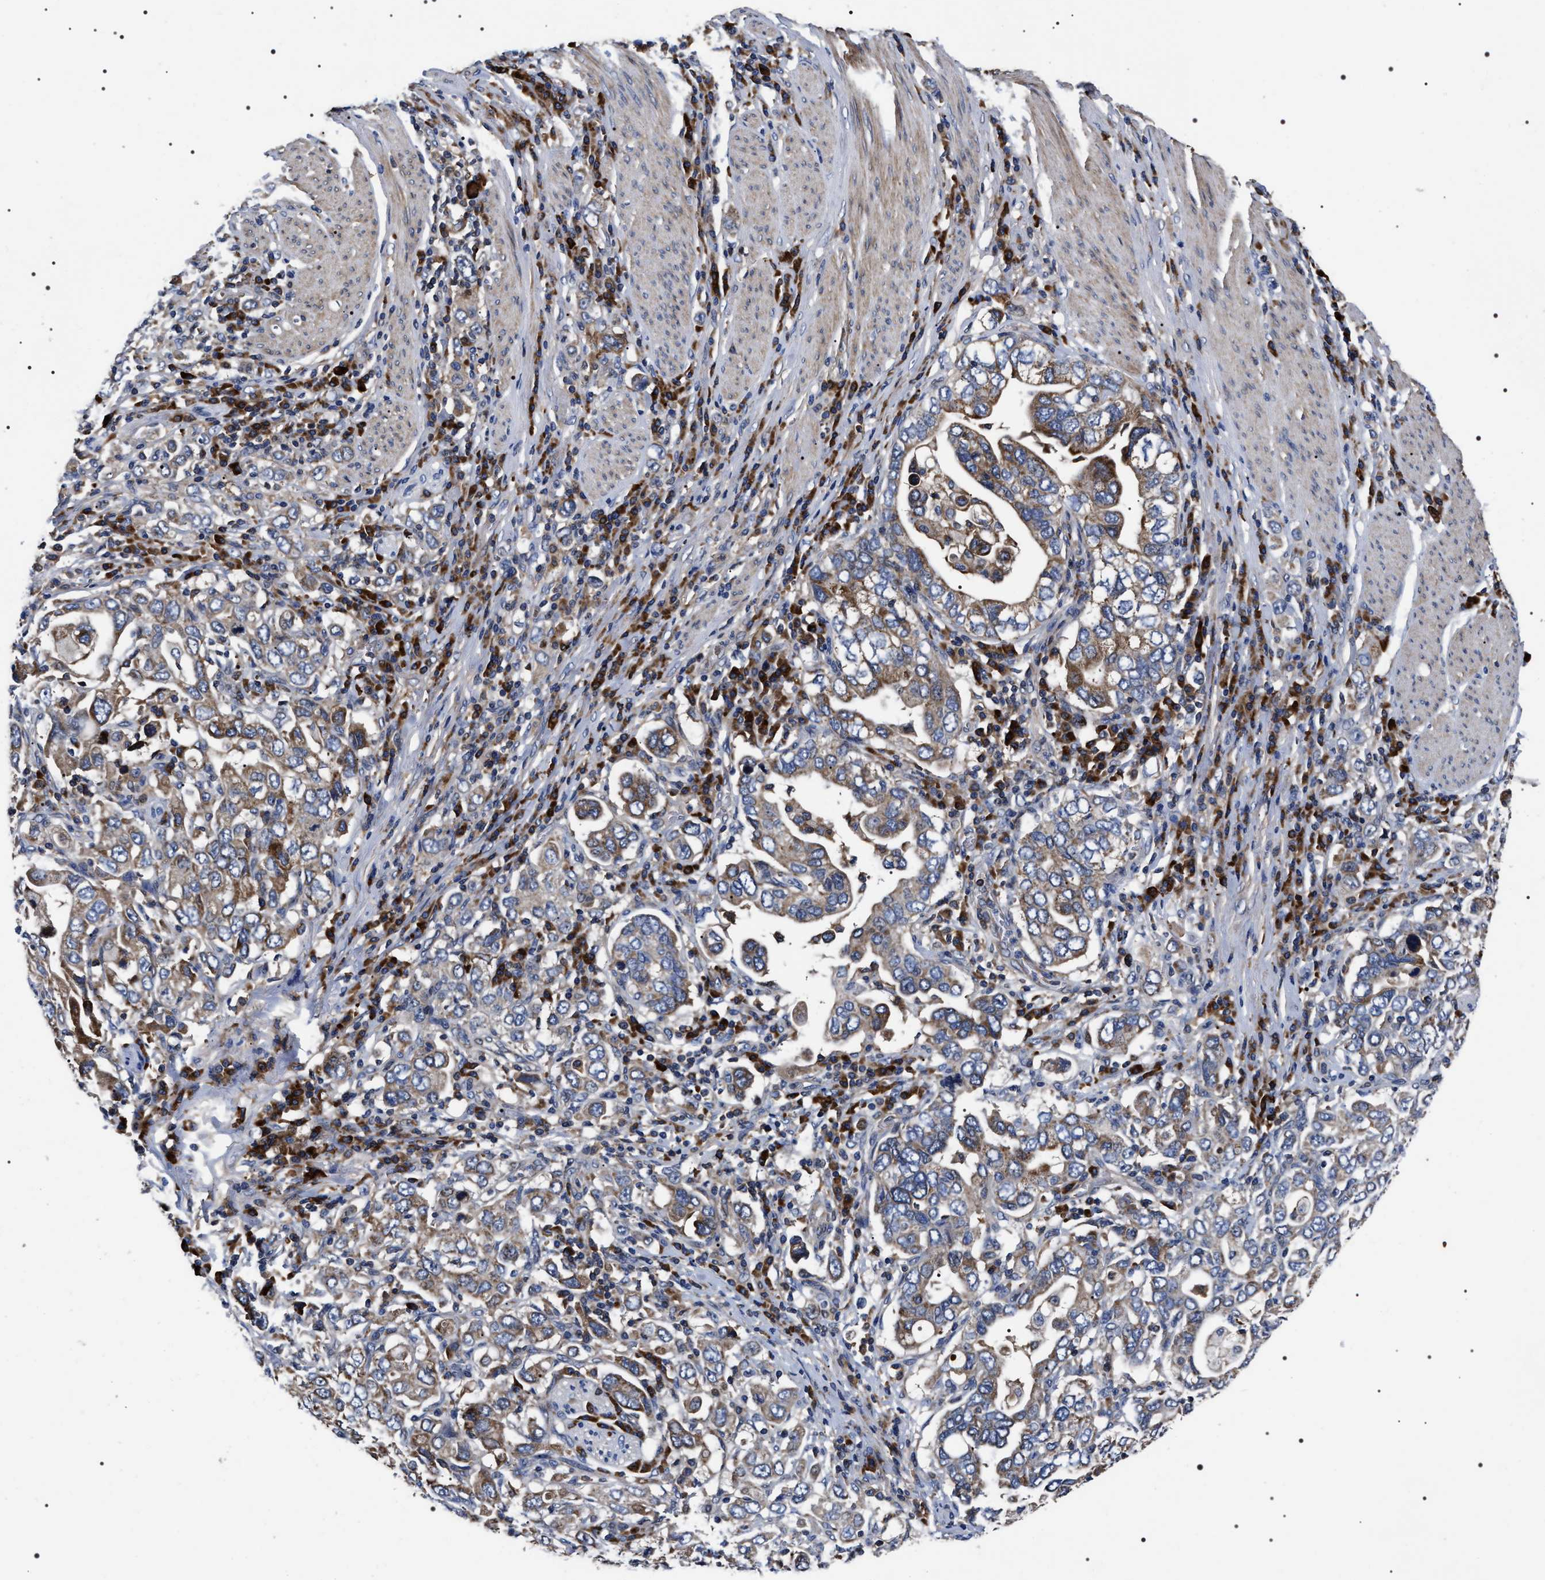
{"staining": {"intensity": "moderate", "quantity": "<25%", "location": "cytoplasmic/membranous"}, "tissue": "stomach cancer", "cell_type": "Tumor cells", "image_type": "cancer", "snomed": [{"axis": "morphology", "description": "Adenocarcinoma, NOS"}, {"axis": "topography", "description": "Stomach, upper"}], "caption": "Protein staining displays moderate cytoplasmic/membranous staining in approximately <25% of tumor cells in stomach adenocarcinoma.", "gene": "MIS18A", "patient": {"sex": "male", "age": 62}}